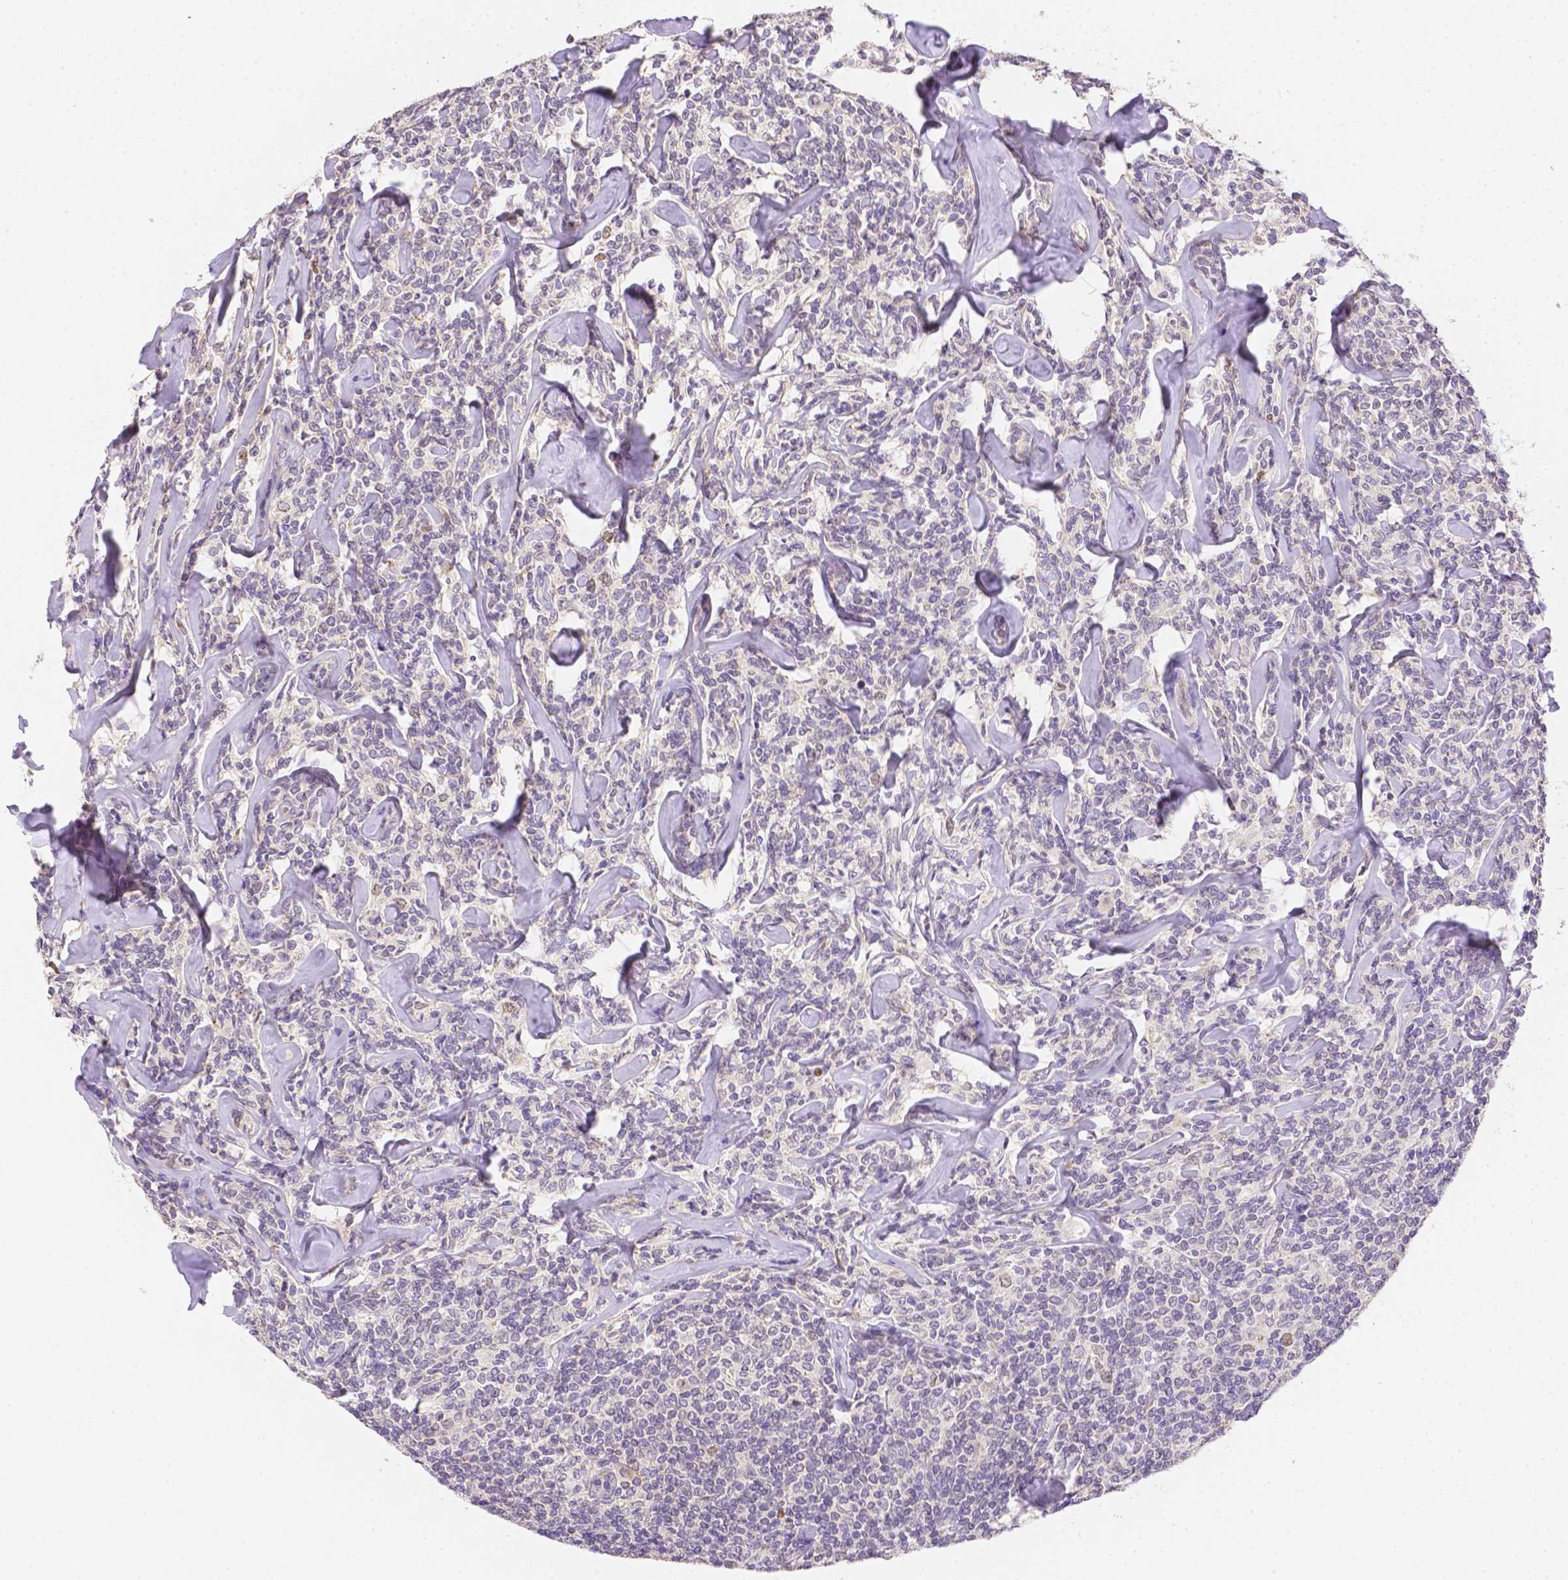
{"staining": {"intensity": "negative", "quantity": "none", "location": "none"}, "tissue": "lymphoma", "cell_type": "Tumor cells", "image_type": "cancer", "snomed": [{"axis": "morphology", "description": "Malignant lymphoma, non-Hodgkin's type, Low grade"}, {"axis": "topography", "description": "Lymph node"}], "caption": "Low-grade malignant lymphoma, non-Hodgkin's type stained for a protein using immunohistochemistry (IHC) demonstrates no staining tumor cells.", "gene": "C10orf67", "patient": {"sex": "female", "age": 56}}